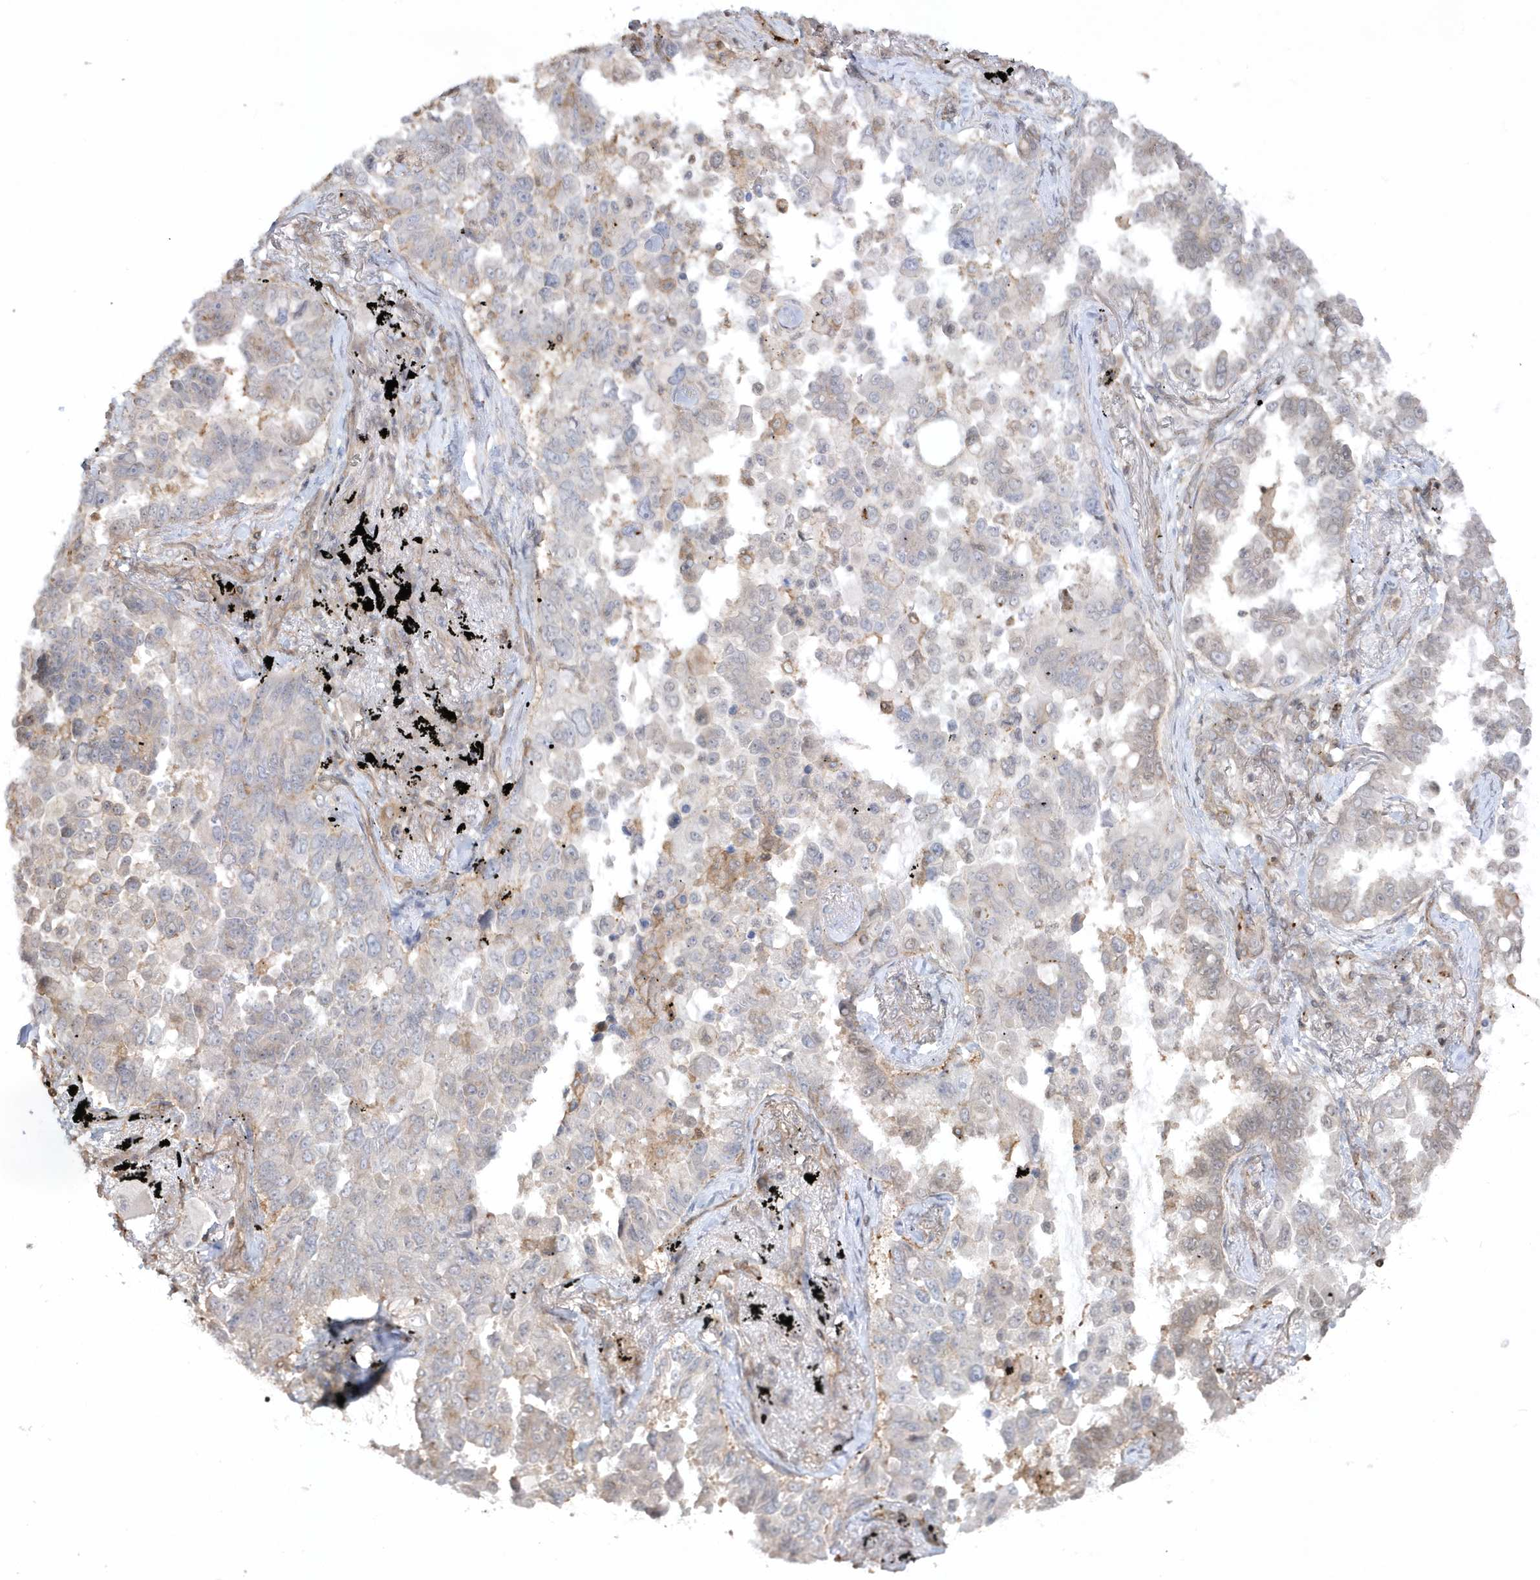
{"staining": {"intensity": "negative", "quantity": "none", "location": "none"}, "tissue": "lung cancer", "cell_type": "Tumor cells", "image_type": "cancer", "snomed": [{"axis": "morphology", "description": "Adenocarcinoma, NOS"}, {"axis": "topography", "description": "Lung"}], "caption": "Tumor cells show no significant protein expression in lung adenocarcinoma.", "gene": "BSN", "patient": {"sex": "female", "age": 67}}